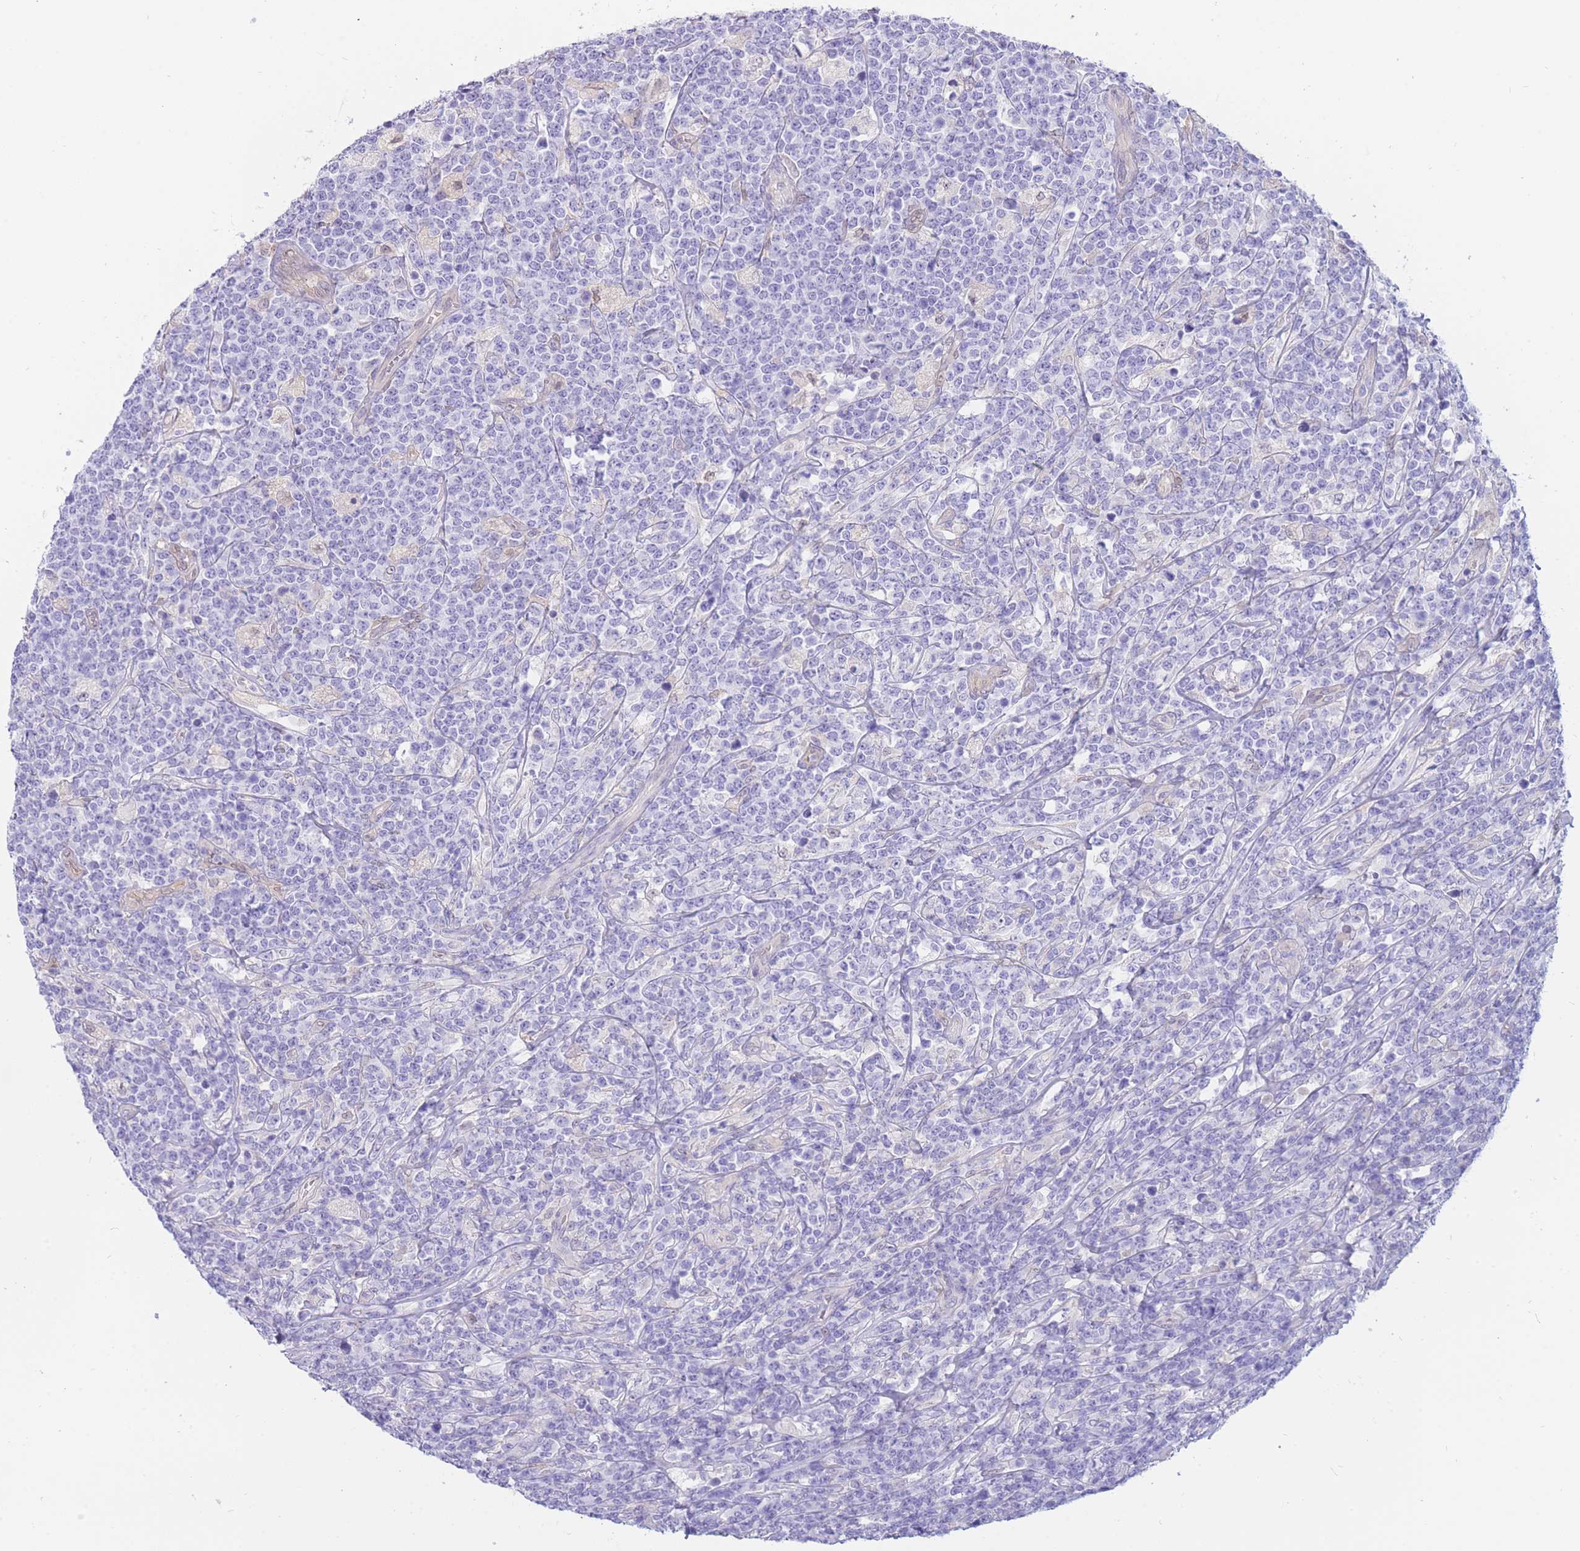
{"staining": {"intensity": "negative", "quantity": "none", "location": "none"}, "tissue": "lymphoma", "cell_type": "Tumor cells", "image_type": "cancer", "snomed": [{"axis": "morphology", "description": "Malignant lymphoma, non-Hodgkin's type, High grade"}, {"axis": "topography", "description": "Small intestine"}], "caption": "A photomicrograph of malignant lymphoma, non-Hodgkin's type (high-grade) stained for a protein demonstrates no brown staining in tumor cells. (Brightfield microscopy of DAB immunohistochemistry (IHC) at high magnification).", "gene": "SULT1A1", "patient": {"sex": "male", "age": 8}}